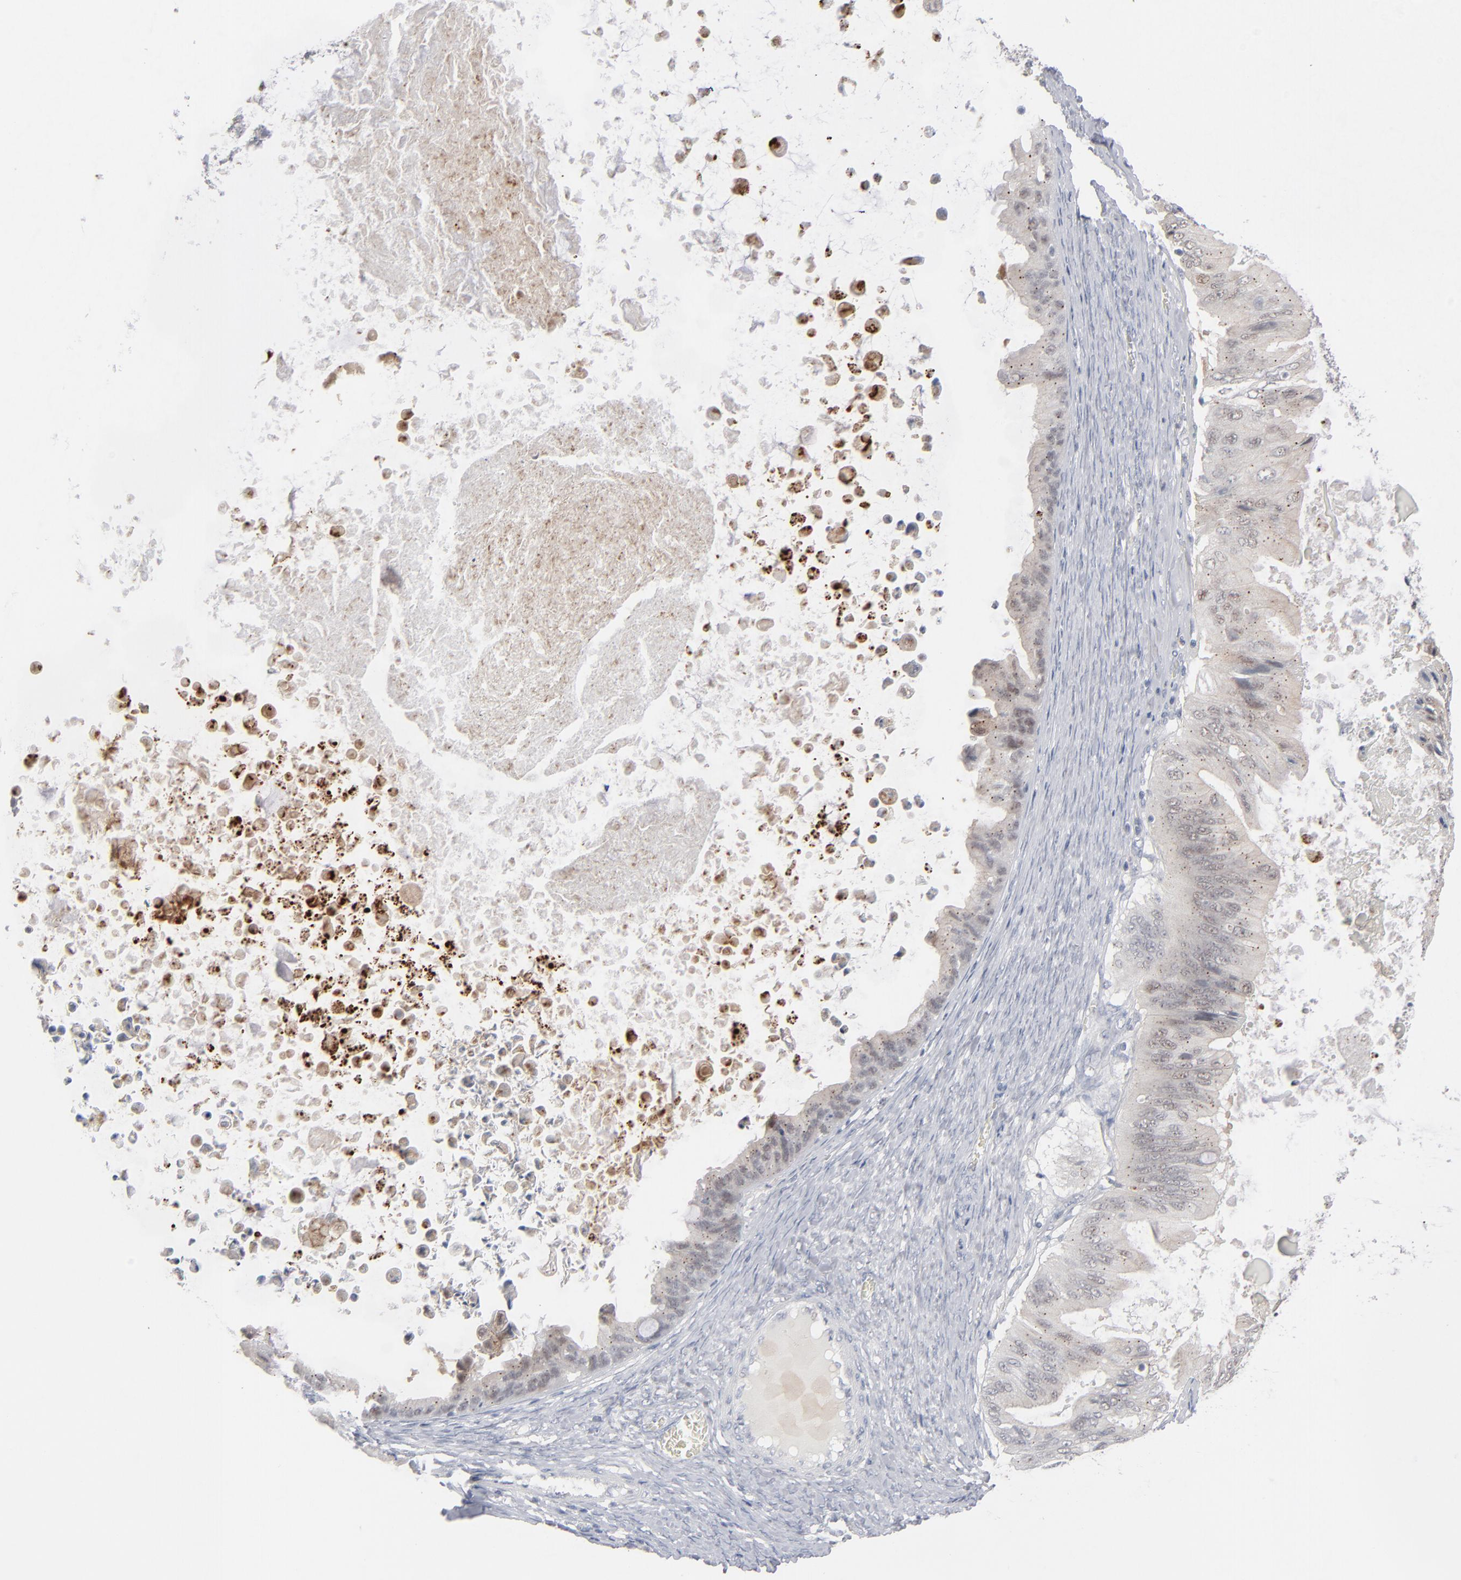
{"staining": {"intensity": "negative", "quantity": "none", "location": "none"}, "tissue": "ovarian cancer", "cell_type": "Tumor cells", "image_type": "cancer", "snomed": [{"axis": "morphology", "description": "Cystadenocarcinoma, mucinous, NOS"}, {"axis": "topography", "description": "Ovary"}], "caption": "Ovarian cancer (mucinous cystadenocarcinoma) was stained to show a protein in brown. There is no significant positivity in tumor cells.", "gene": "POF1B", "patient": {"sex": "female", "age": 37}}